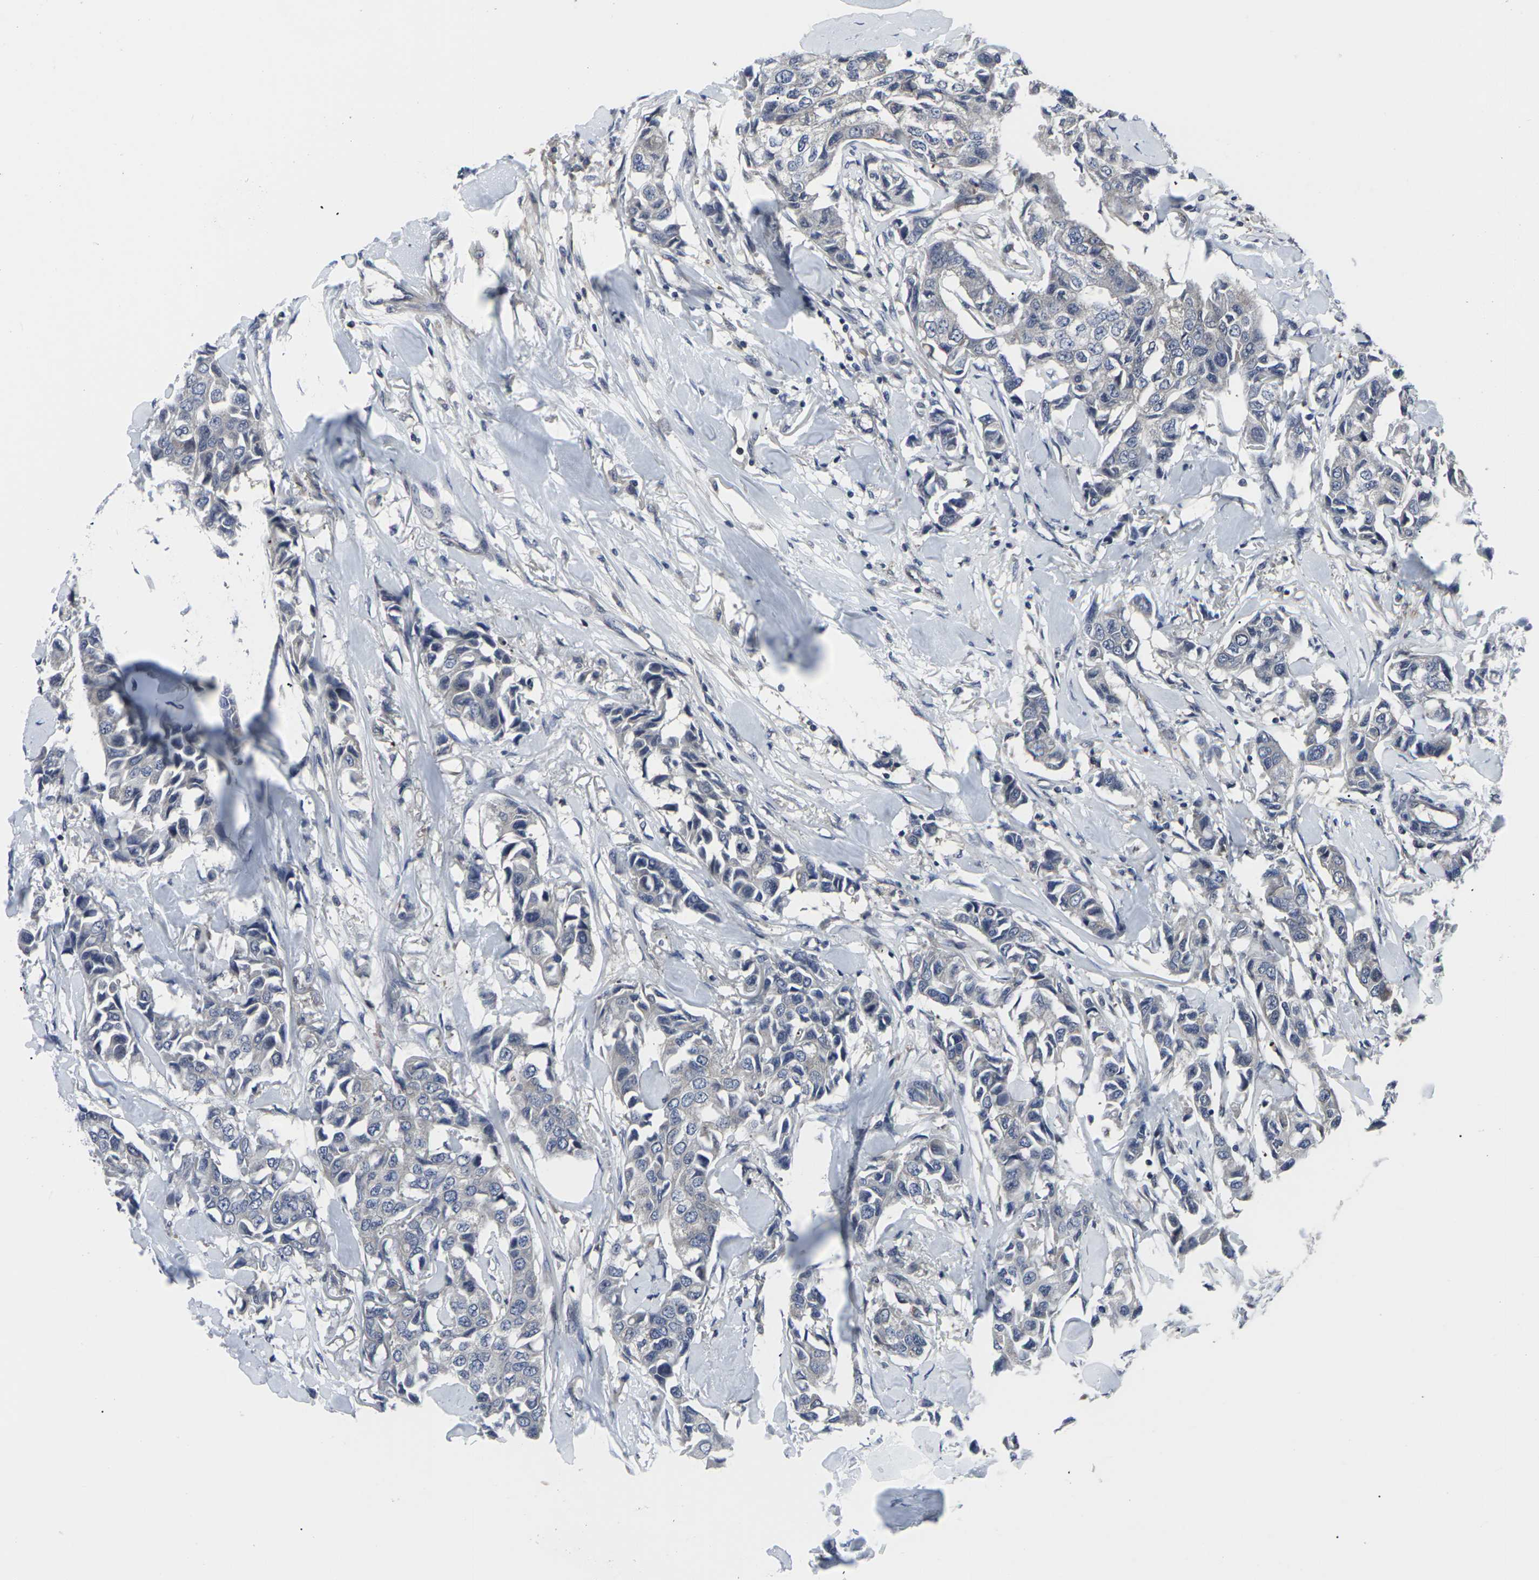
{"staining": {"intensity": "weak", "quantity": "25%-75%", "location": "cytoplasmic/membranous"}, "tissue": "breast cancer", "cell_type": "Tumor cells", "image_type": "cancer", "snomed": [{"axis": "morphology", "description": "Duct carcinoma"}, {"axis": "topography", "description": "Breast"}], "caption": "This micrograph shows immunohistochemistry staining of human breast cancer, with low weak cytoplasmic/membranous expression in approximately 25%-75% of tumor cells.", "gene": "HPRT1", "patient": {"sex": "female", "age": 80}}